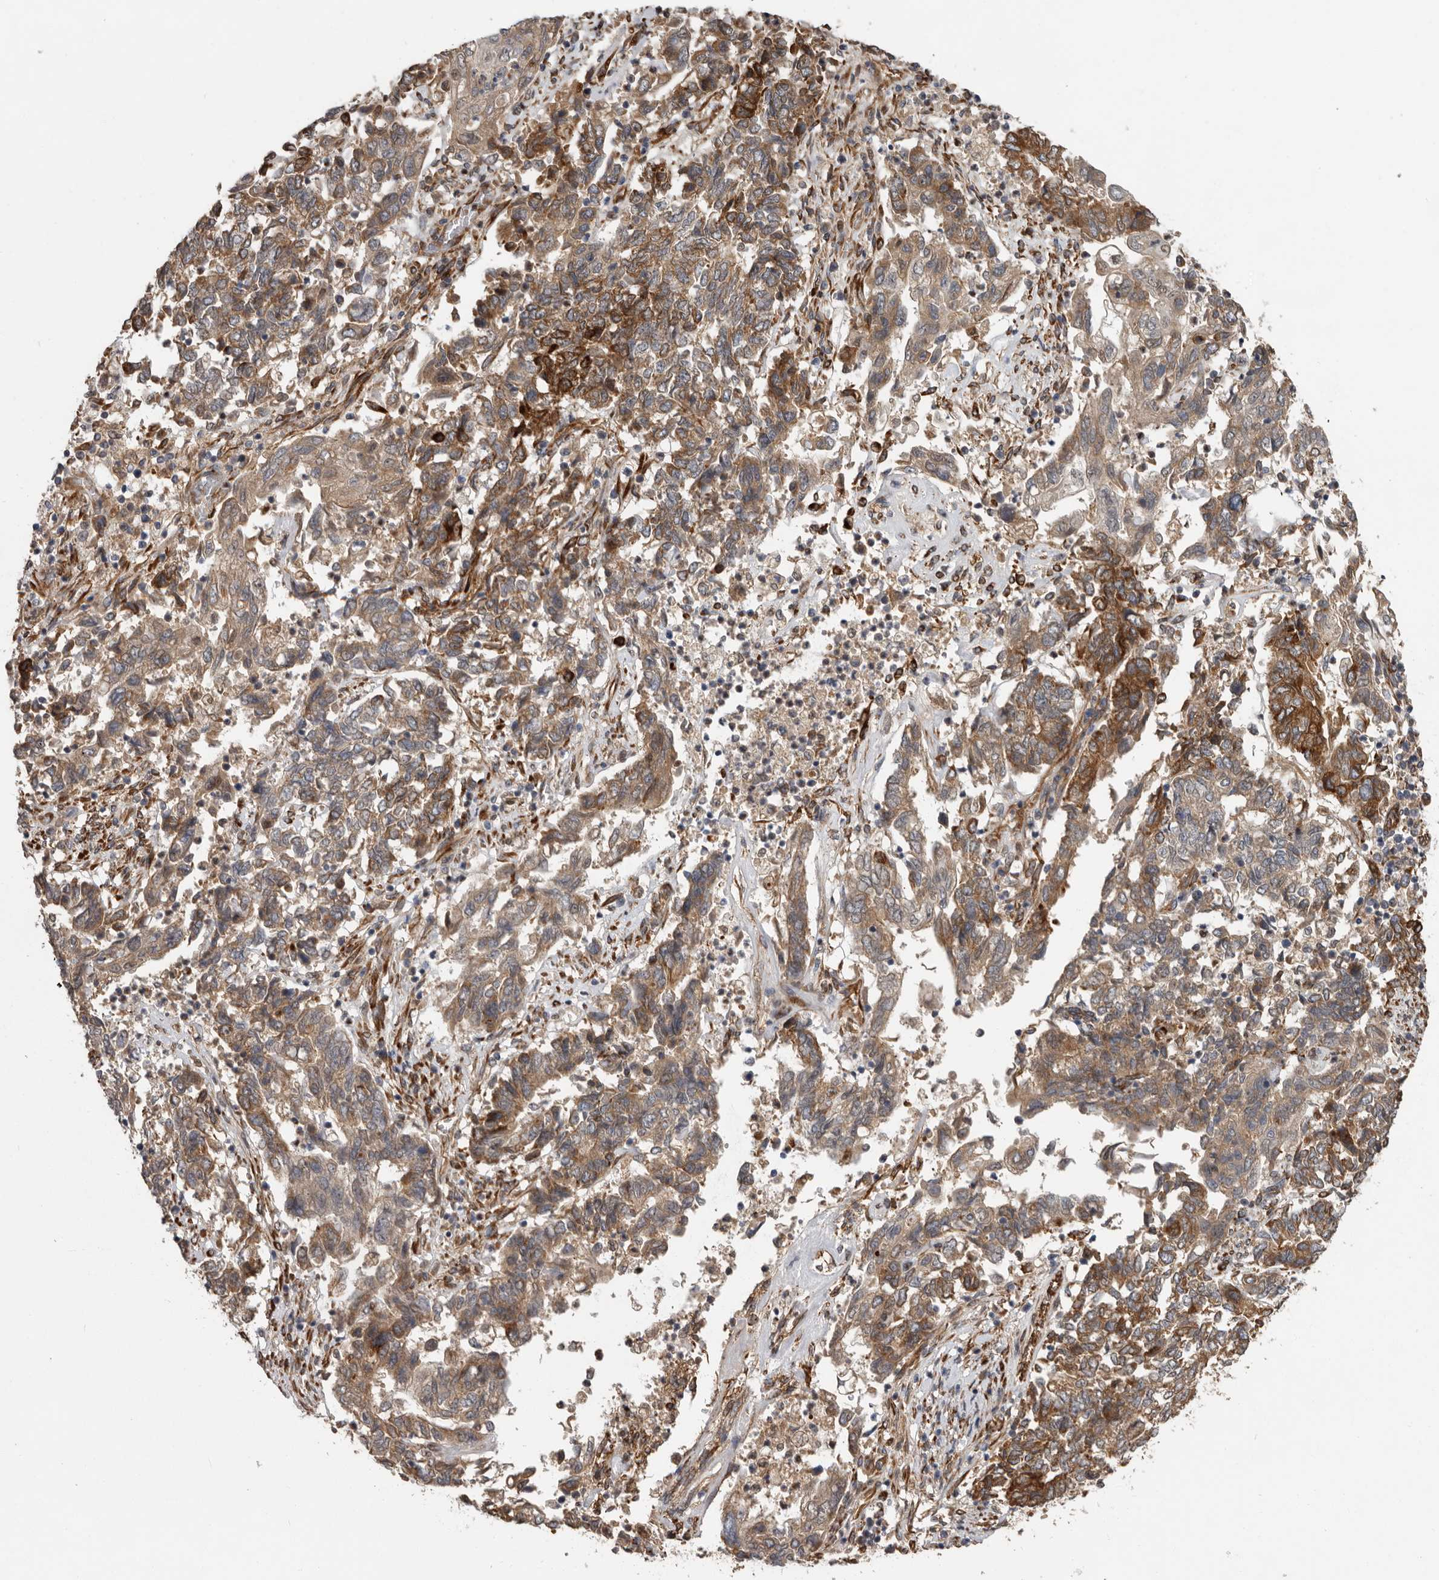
{"staining": {"intensity": "moderate", "quantity": ">75%", "location": "cytoplasmic/membranous"}, "tissue": "endometrial cancer", "cell_type": "Tumor cells", "image_type": "cancer", "snomed": [{"axis": "morphology", "description": "Adenocarcinoma, NOS"}, {"axis": "topography", "description": "Endometrium"}], "caption": "Adenocarcinoma (endometrial) stained with immunohistochemistry (IHC) exhibits moderate cytoplasmic/membranous positivity in about >75% of tumor cells. (DAB IHC with brightfield microscopy, high magnification).", "gene": "MTF1", "patient": {"sex": "female", "age": 80}}